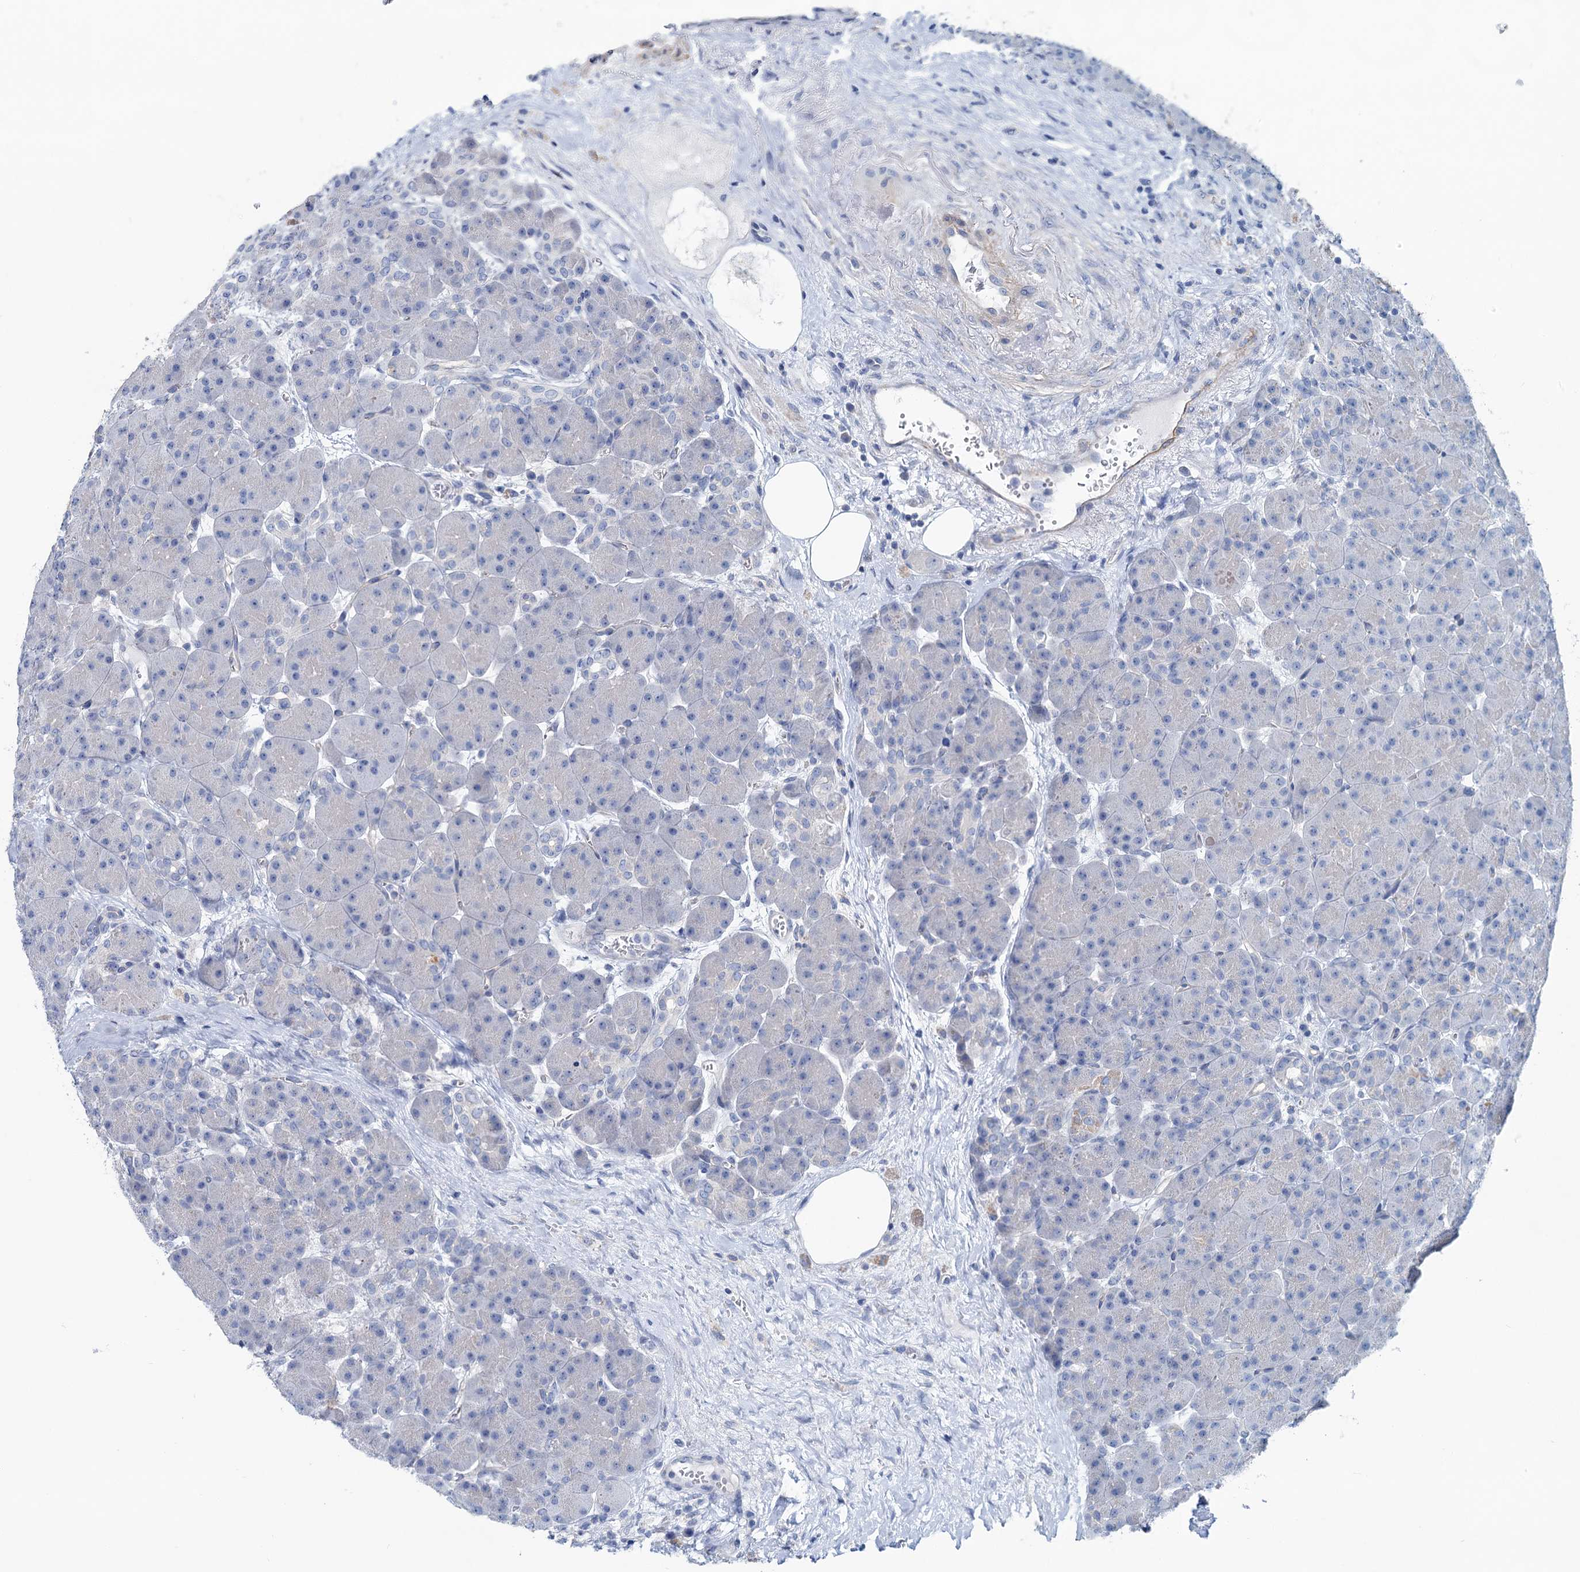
{"staining": {"intensity": "negative", "quantity": "none", "location": "none"}, "tissue": "pancreas", "cell_type": "Exocrine glandular cells", "image_type": "normal", "snomed": [{"axis": "morphology", "description": "Normal tissue, NOS"}, {"axis": "topography", "description": "Pancreas"}], "caption": "High magnification brightfield microscopy of unremarkable pancreas stained with DAB (3,3'-diaminobenzidine) (brown) and counterstained with hematoxylin (blue): exocrine glandular cells show no significant expression. Brightfield microscopy of immunohistochemistry (IHC) stained with DAB (3,3'-diaminobenzidine) (brown) and hematoxylin (blue), captured at high magnification.", "gene": "SLC1A3", "patient": {"sex": "male", "age": 66}}